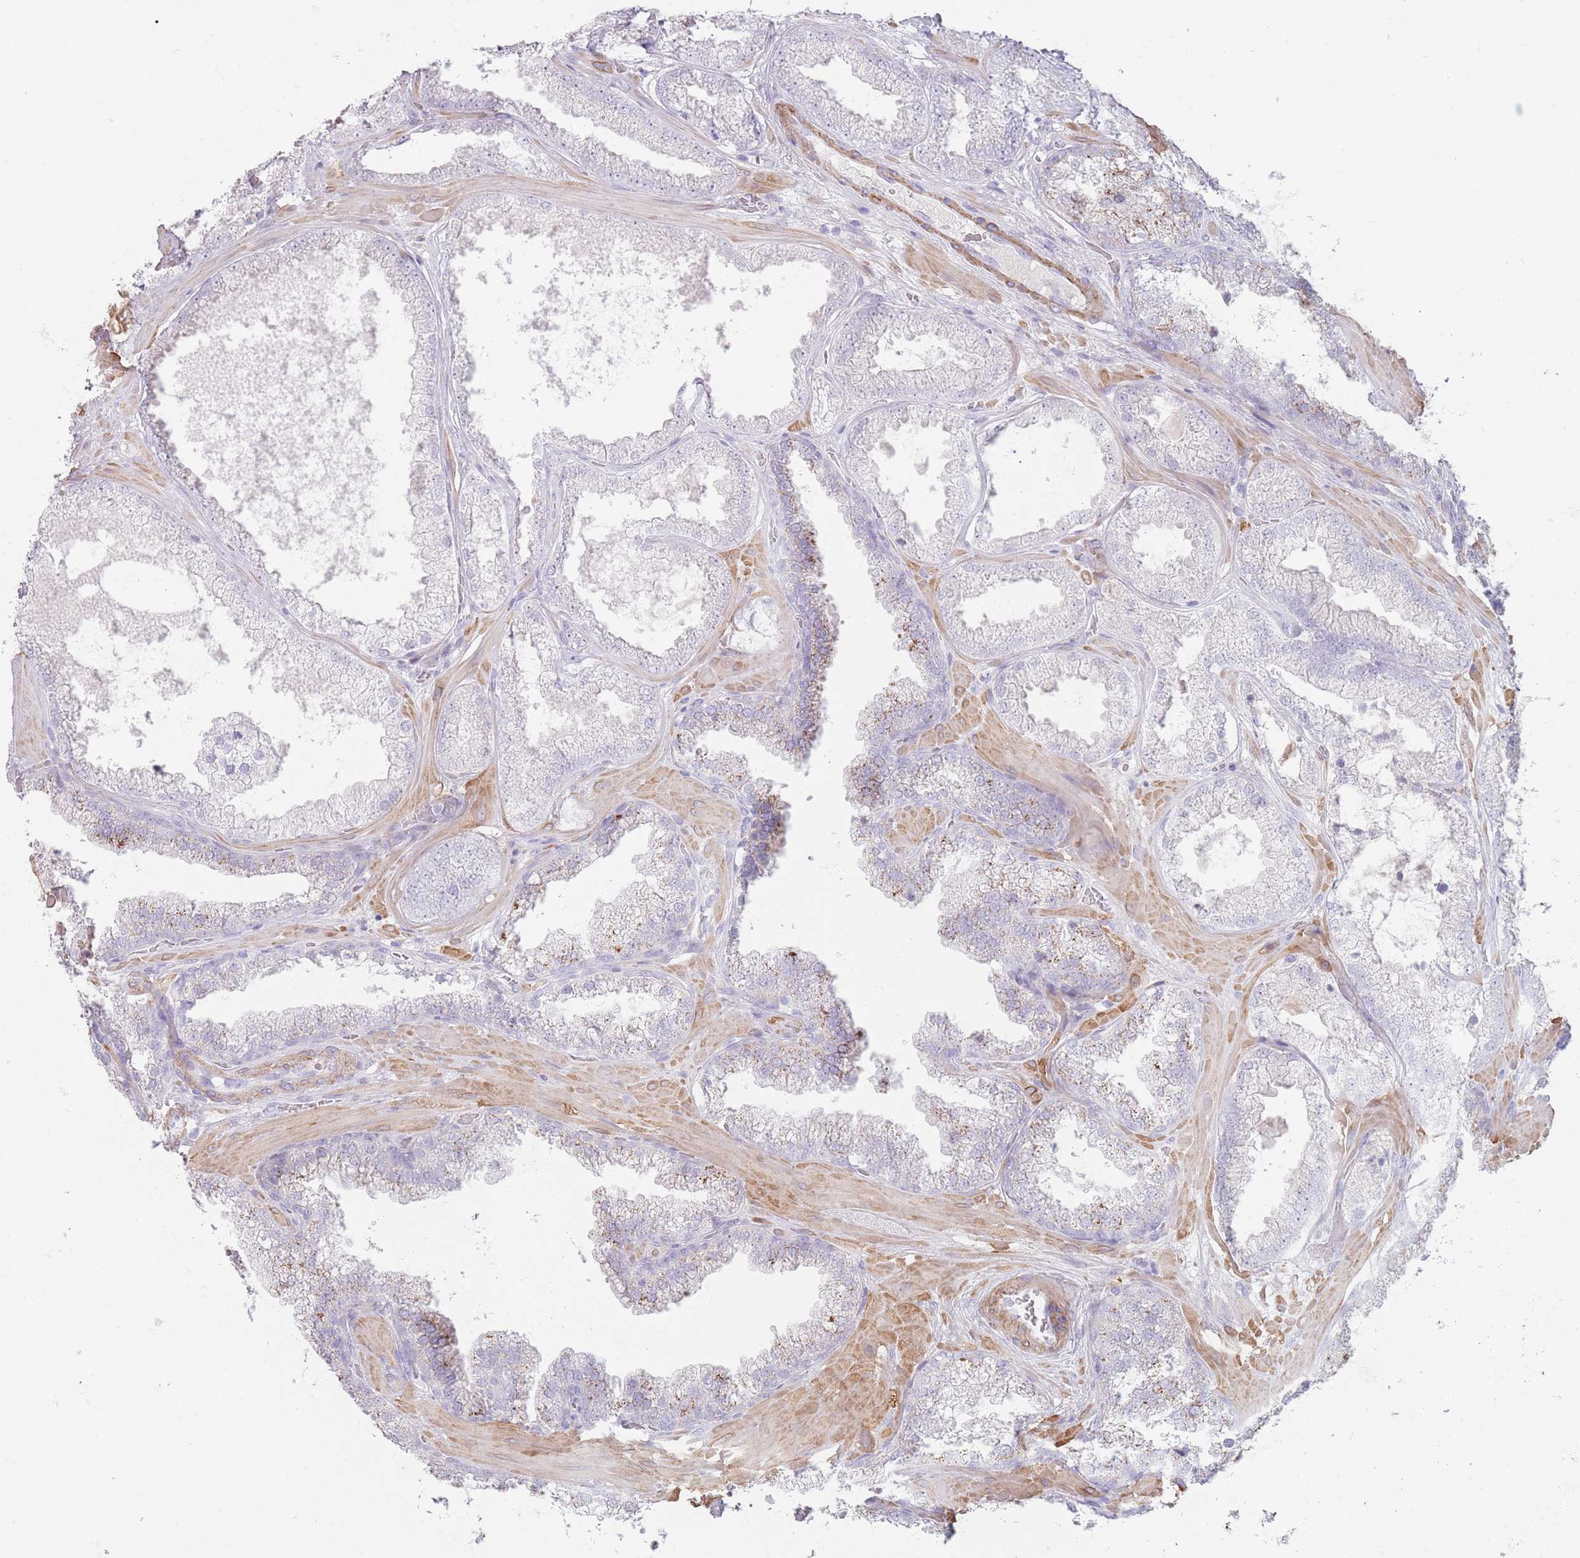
{"staining": {"intensity": "negative", "quantity": "none", "location": "none"}, "tissue": "prostate cancer", "cell_type": "Tumor cells", "image_type": "cancer", "snomed": [{"axis": "morphology", "description": "Adenocarcinoma, Low grade"}, {"axis": "topography", "description": "Prostate"}], "caption": "IHC image of neoplastic tissue: prostate cancer (low-grade adenocarcinoma) stained with DAB (3,3'-diaminobenzidine) shows no significant protein expression in tumor cells. Nuclei are stained in blue.", "gene": "RHBG", "patient": {"sex": "male", "age": 57}}